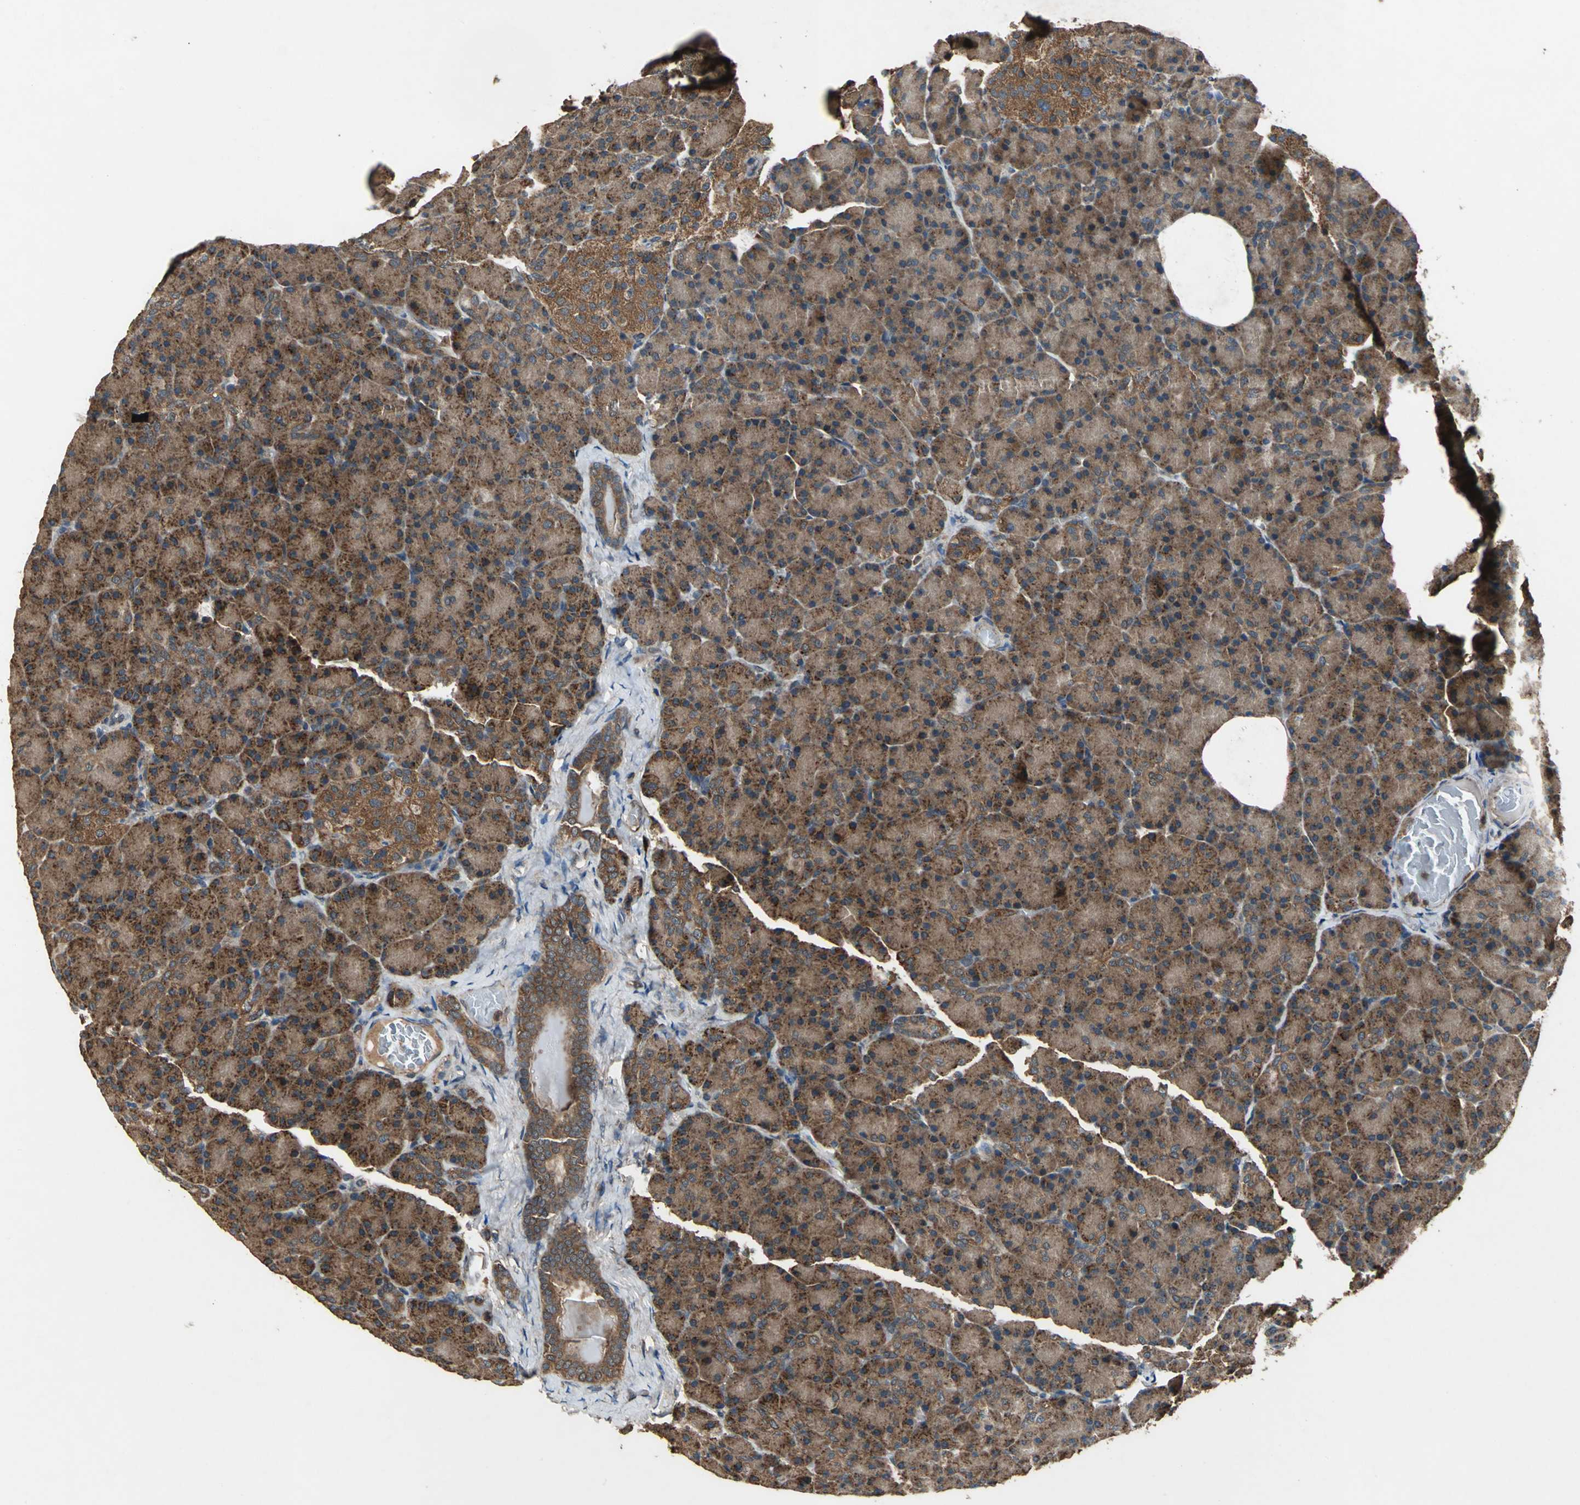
{"staining": {"intensity": "strong", "quantity": ">75%", "location": "cytoplasmic/membranous"}, "tissue": "pancreas", "cell_type": "Exocrine glandular cells", "image_type": "normal", "snomed": [{"axis": "morphology", "description": "Normal tissue, NOS"}, {"axis": "topography", "description": "Pancreas"}], "caption": "Brown immunohistochemical staining in benign human pancreas exhibits strong cytoplasmic/membranous staining in approximately >75% of exocrine glandular cells. (DAB = brown stain, brightfield microscopy at high magnification).", "gene": "ZNF608", "patient": {"sex": "female", "age": 43}}